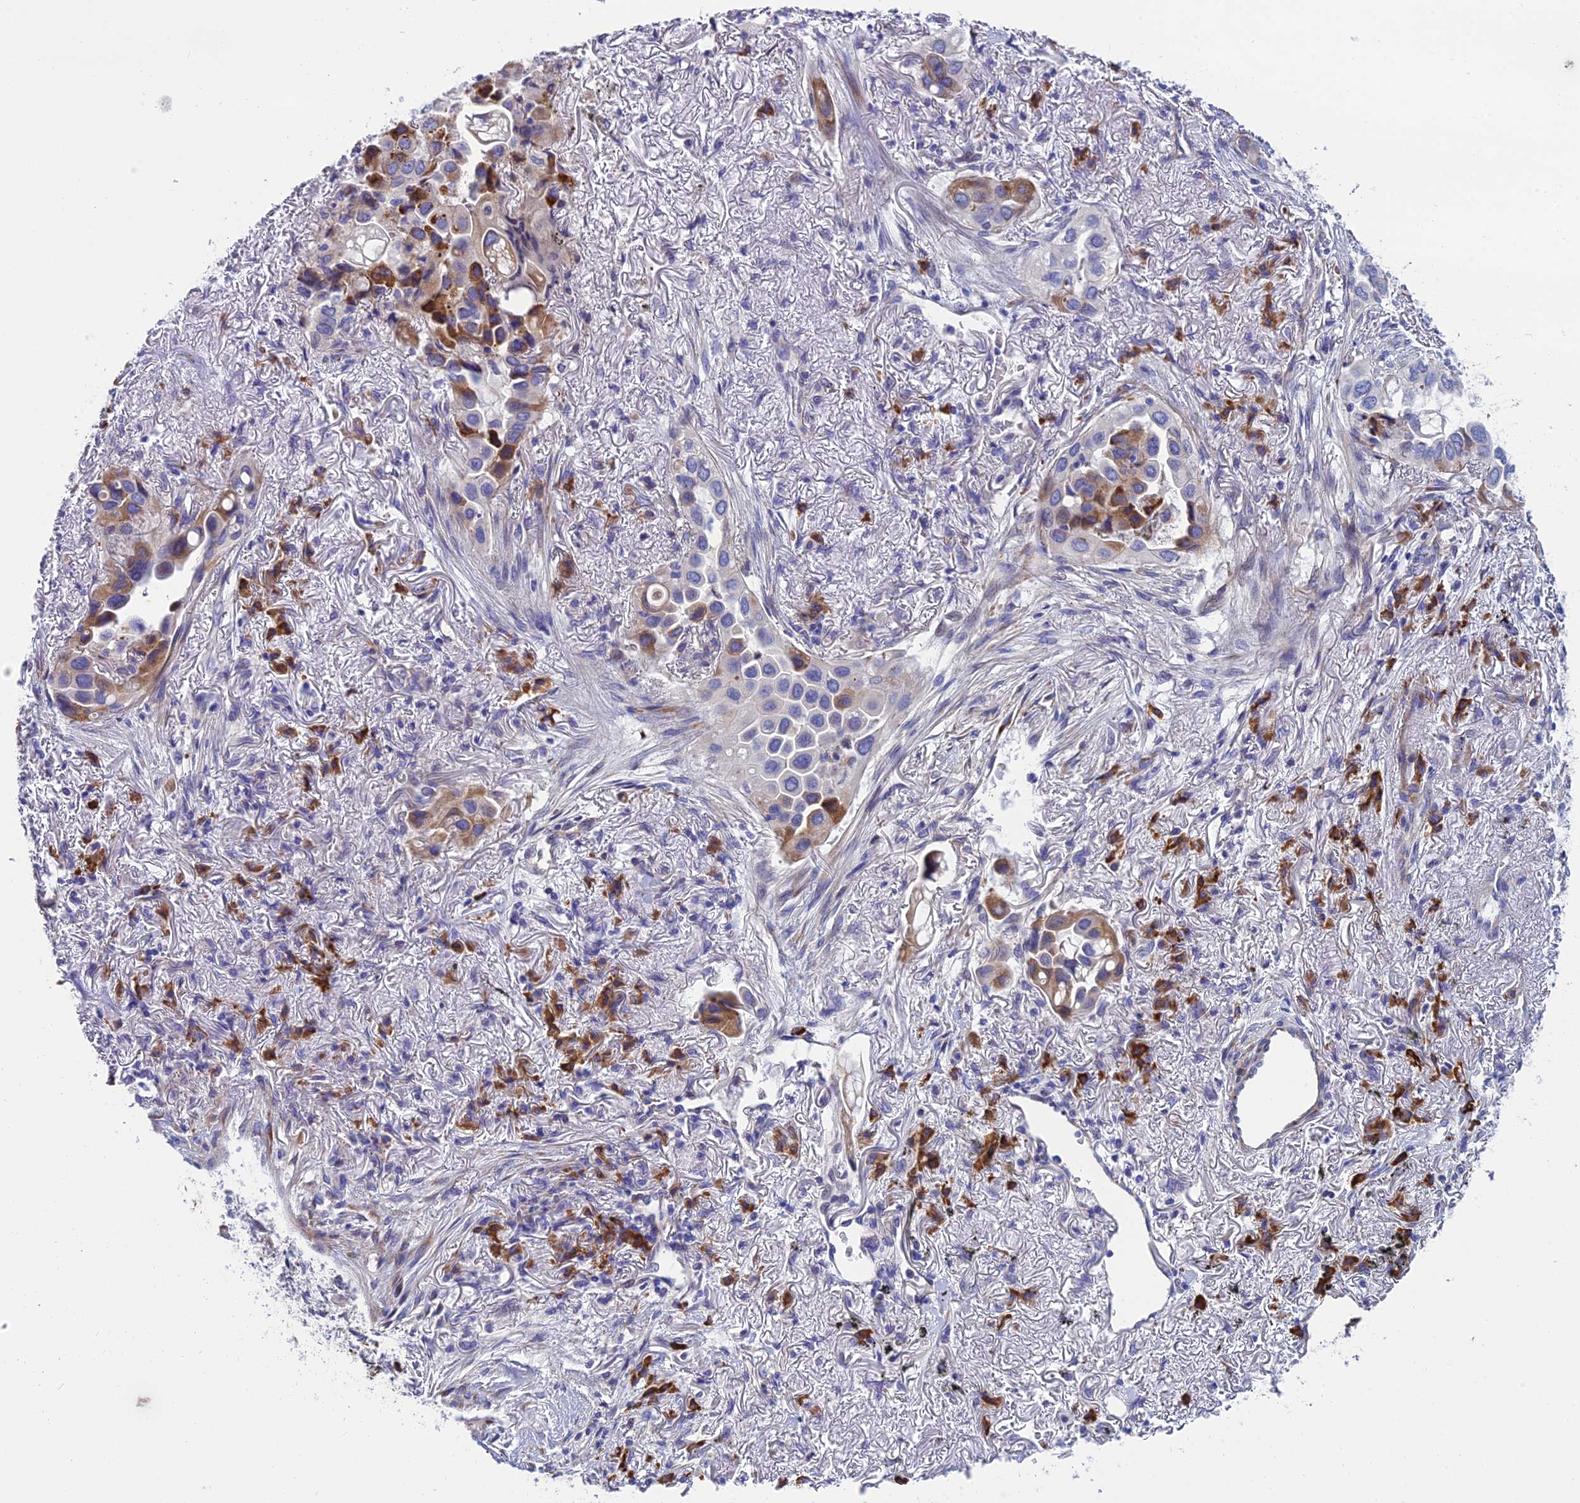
{"staining": {"intensity": "strong", "quantity": "<25%", "location": "cytoplasmic/membranous"}, "tissue": "lung cancer", "cell_type": "Tumor cells", "image_type": "cancer", "snomed": [{"axis": "morphology", "description": "Adenocarcinoma, NOS"}, {"axis": "topography", "description": "Lung"}], "caption": "High-magnification brightfield microscopy of lung adenocarcinoma stained with DAB (3,3'-diaminobenzidine) (brown) and counterstained with hematoxylin (blue). tumor cells exhibit strong cytoplasmic/membranous positivity is present in approximately<25% of cells. (brown staining indicates protein expression, while blue staining denotes nuclei).", "gene": "MACIR", "patient": {"sex": "female", "age": 76}}